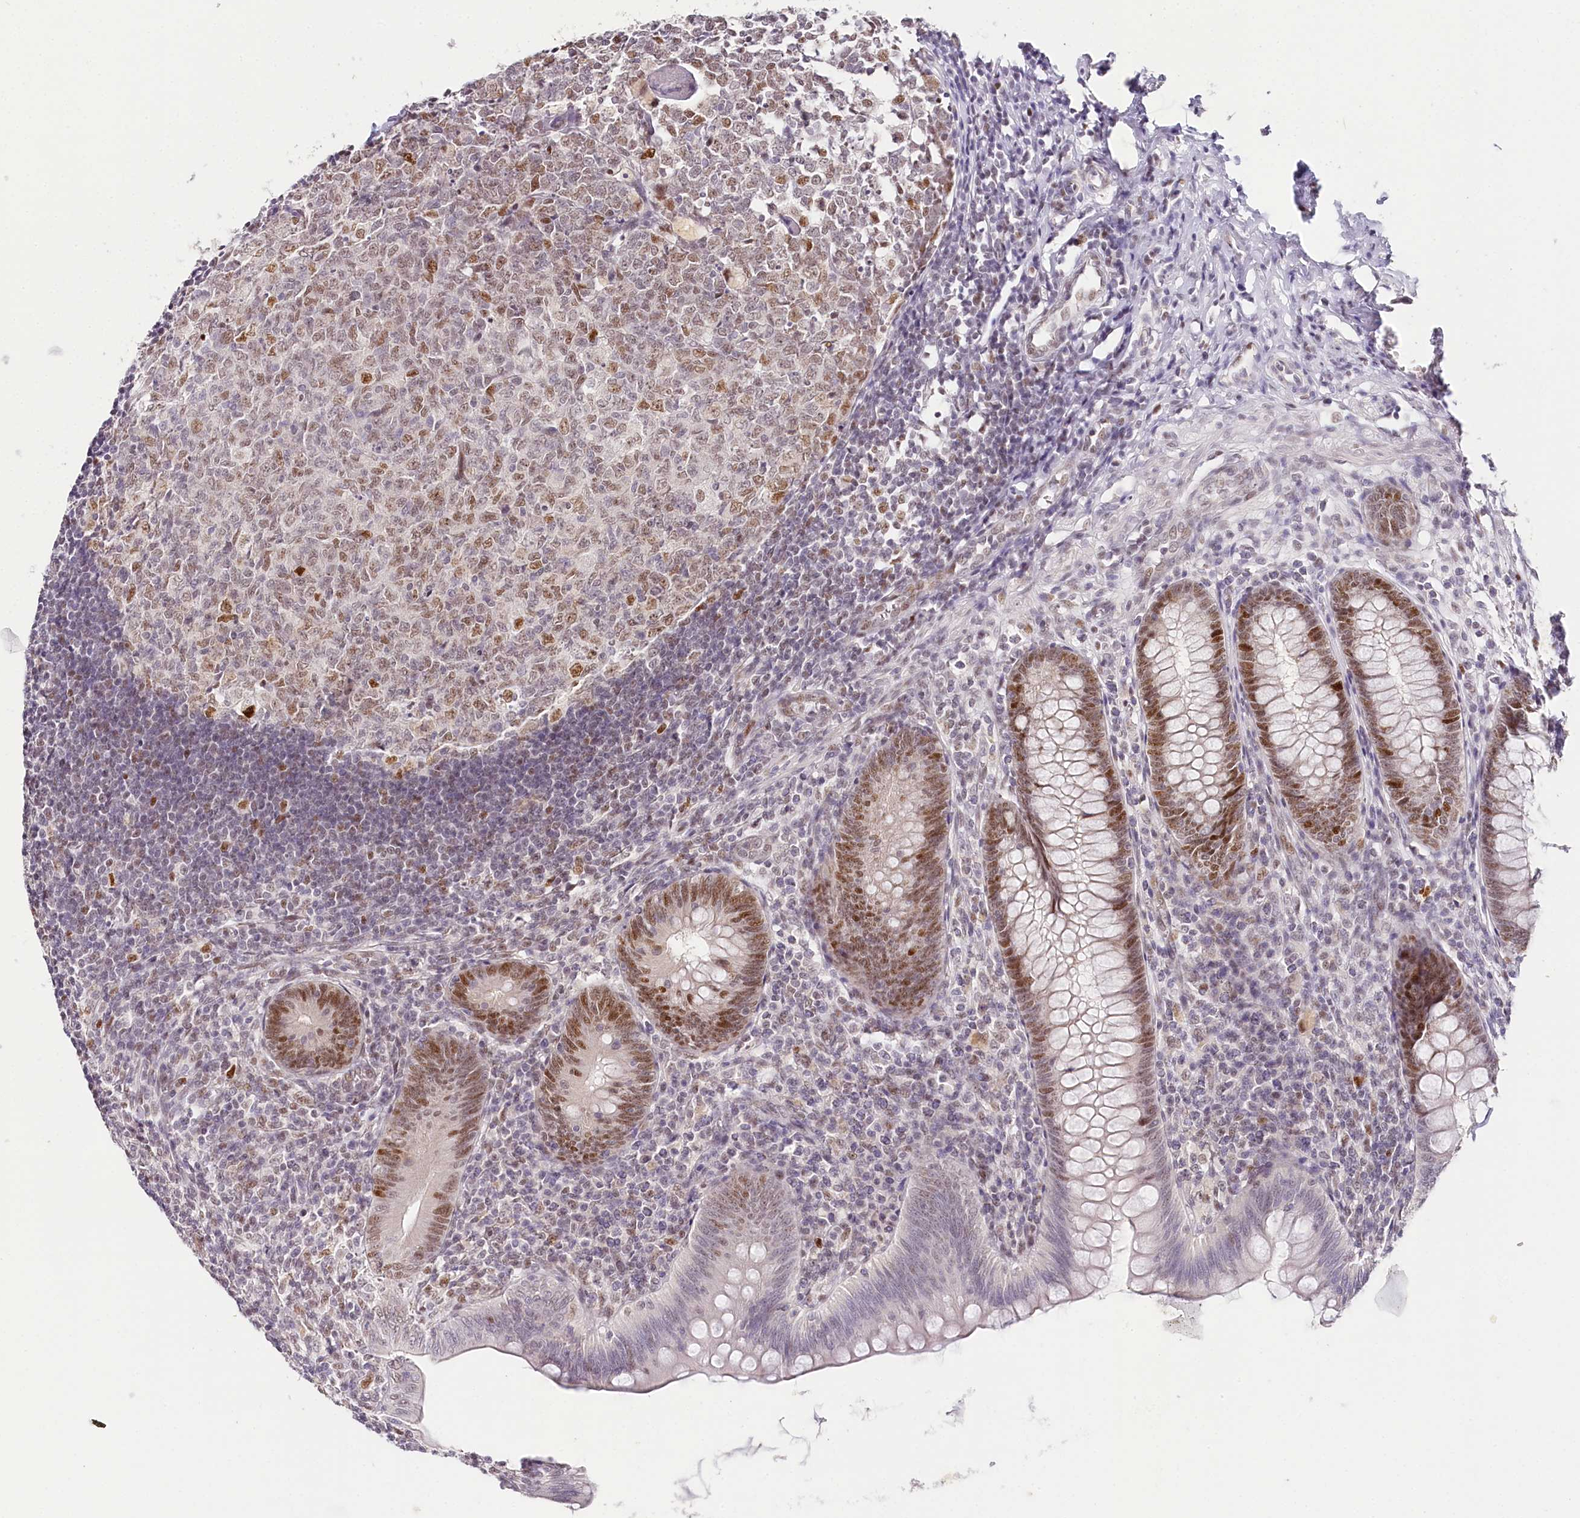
{"staining": {"intensity": "moderate", "quantity": ">75%", "location": "nuclear"}, "tissue": "appendix", "cell_type": "Glandular cells", "image_type": "normal", "snomed": [{"axis": "morphology", "description": "Normal tissue, NOS"}, {"axis": "topography", "description": "Appendix"}], "caption": "The histopathology image demonstrates a brown stain indicating the presence of a protein in the nuclear of glandular cells in appendix. The protein of interest is shown in brown color, while the nuclei are stained blue.", "gene": "TP53", "patient": {"sex": "male", "age": 14}}